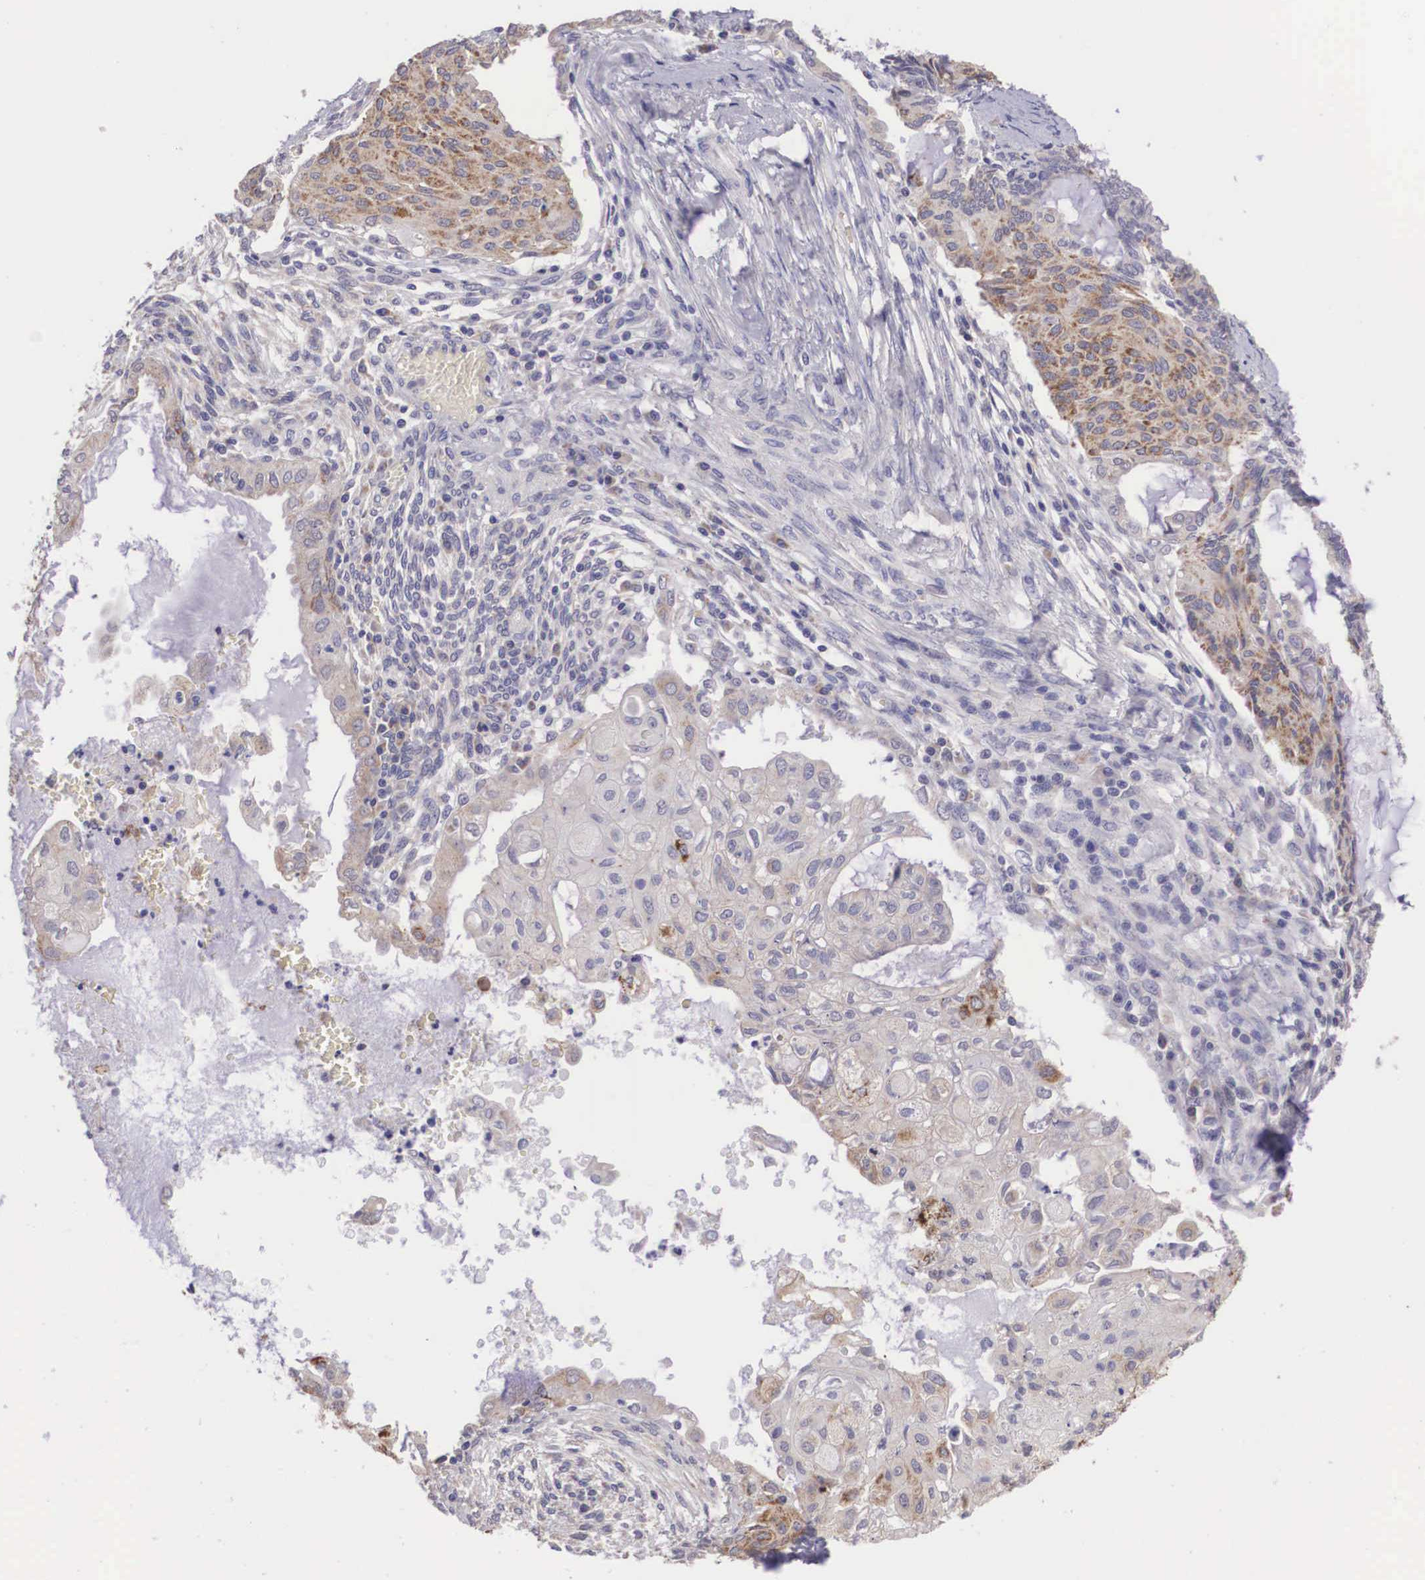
{"staining": {"intensity": "weak", "quantity": "25%-75%", "location": "cytoplasmic/membranous"}, "tissue": "endometrial cancer", "cell_type": "Tumor cells", "image_type": "cancer", "snomed": [{"axis": "morphology", "description": "Adenocarcinoma, NOS"}, {"axis": "topography", "description": "Endometrium"}], "caption": "Human adenocarcinoma (endometrial) stained with a brown dye exhibits weak cytoplasmic/membranous positive expression in approximately 25%-75% of tumor cells.", "gene": "ARG2", "patient": {"sex": "female", "age": 79}}